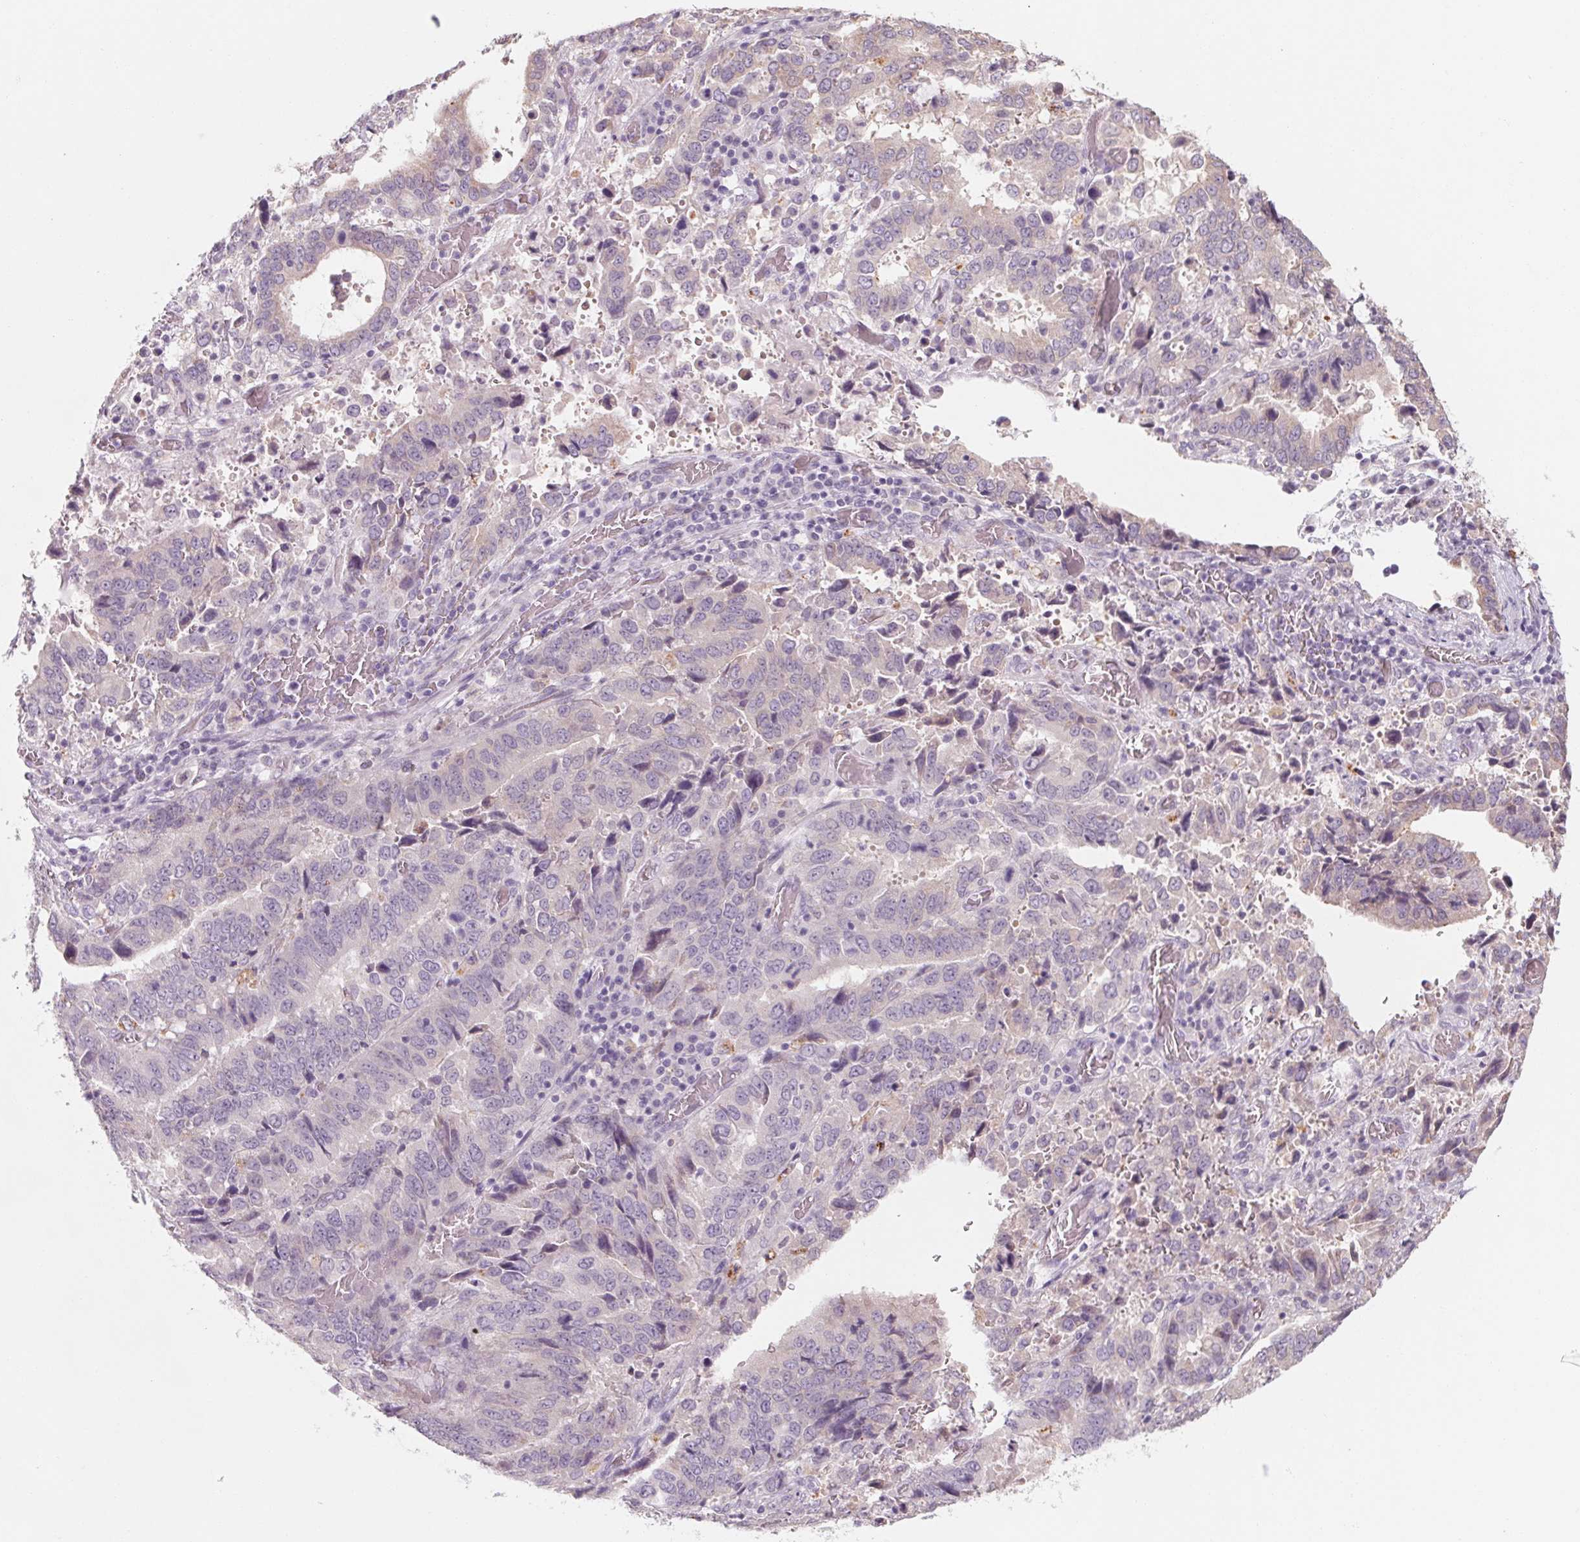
{"staining": {"intensity": "negative", "quantity": "none", "location": "none"}, "tissue": "stomach cancer", "cell_type": "Tumor cells", "image_type": "cancer", "snomed": [{"axis": "morphology", "description": "Adenocarcinoma, NOS"}, {"axis": "topography", "description": "Stomach, upper"}], "caption": "IHC histopathology image of human stomach adenocarcinoma stained for a protein (brown), which shows no positivity in tumor cells.", "gene": "POU1F1", "patient": {"sex": "male", "age": 74}}